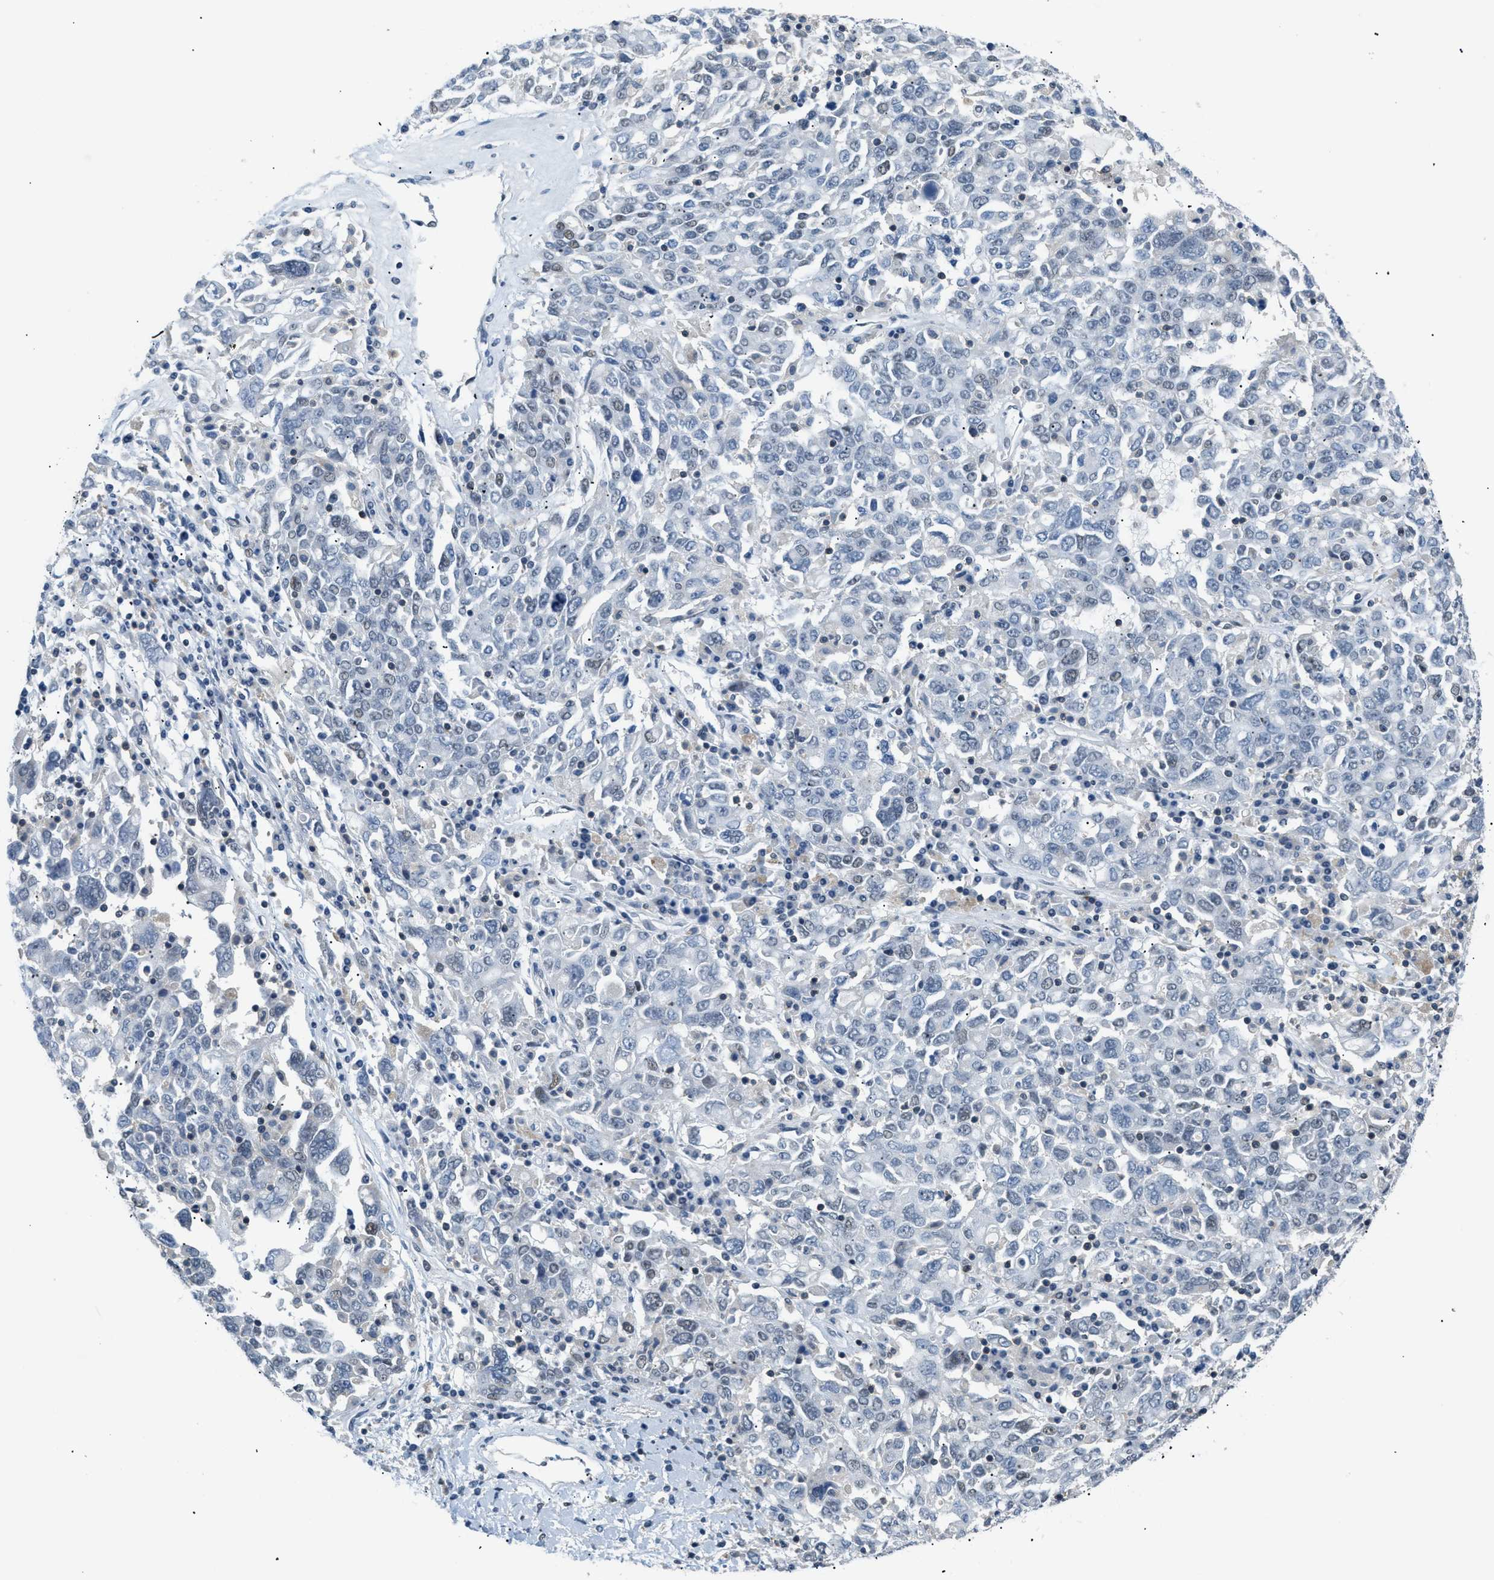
{"staining": {"intensity": "weak", "quantity": "<25%", "location": "nuclear"}, "tissue": "ovarian cancer", "cell_type": "Tumor cells", "image_type": "cancer", "snomed": [{"axis": "morphology", "description": "Carcinoma, endometroid"}, {"axis": "topography", "description": "Ovary"}], "caption": "Ovarian cancer (endometroid carcinoma) was stained to show a protein in brown. There is no significant staining in tumor cells.", "gene": "KCNC3", "patient": {"sex": "female", "age": 62}}